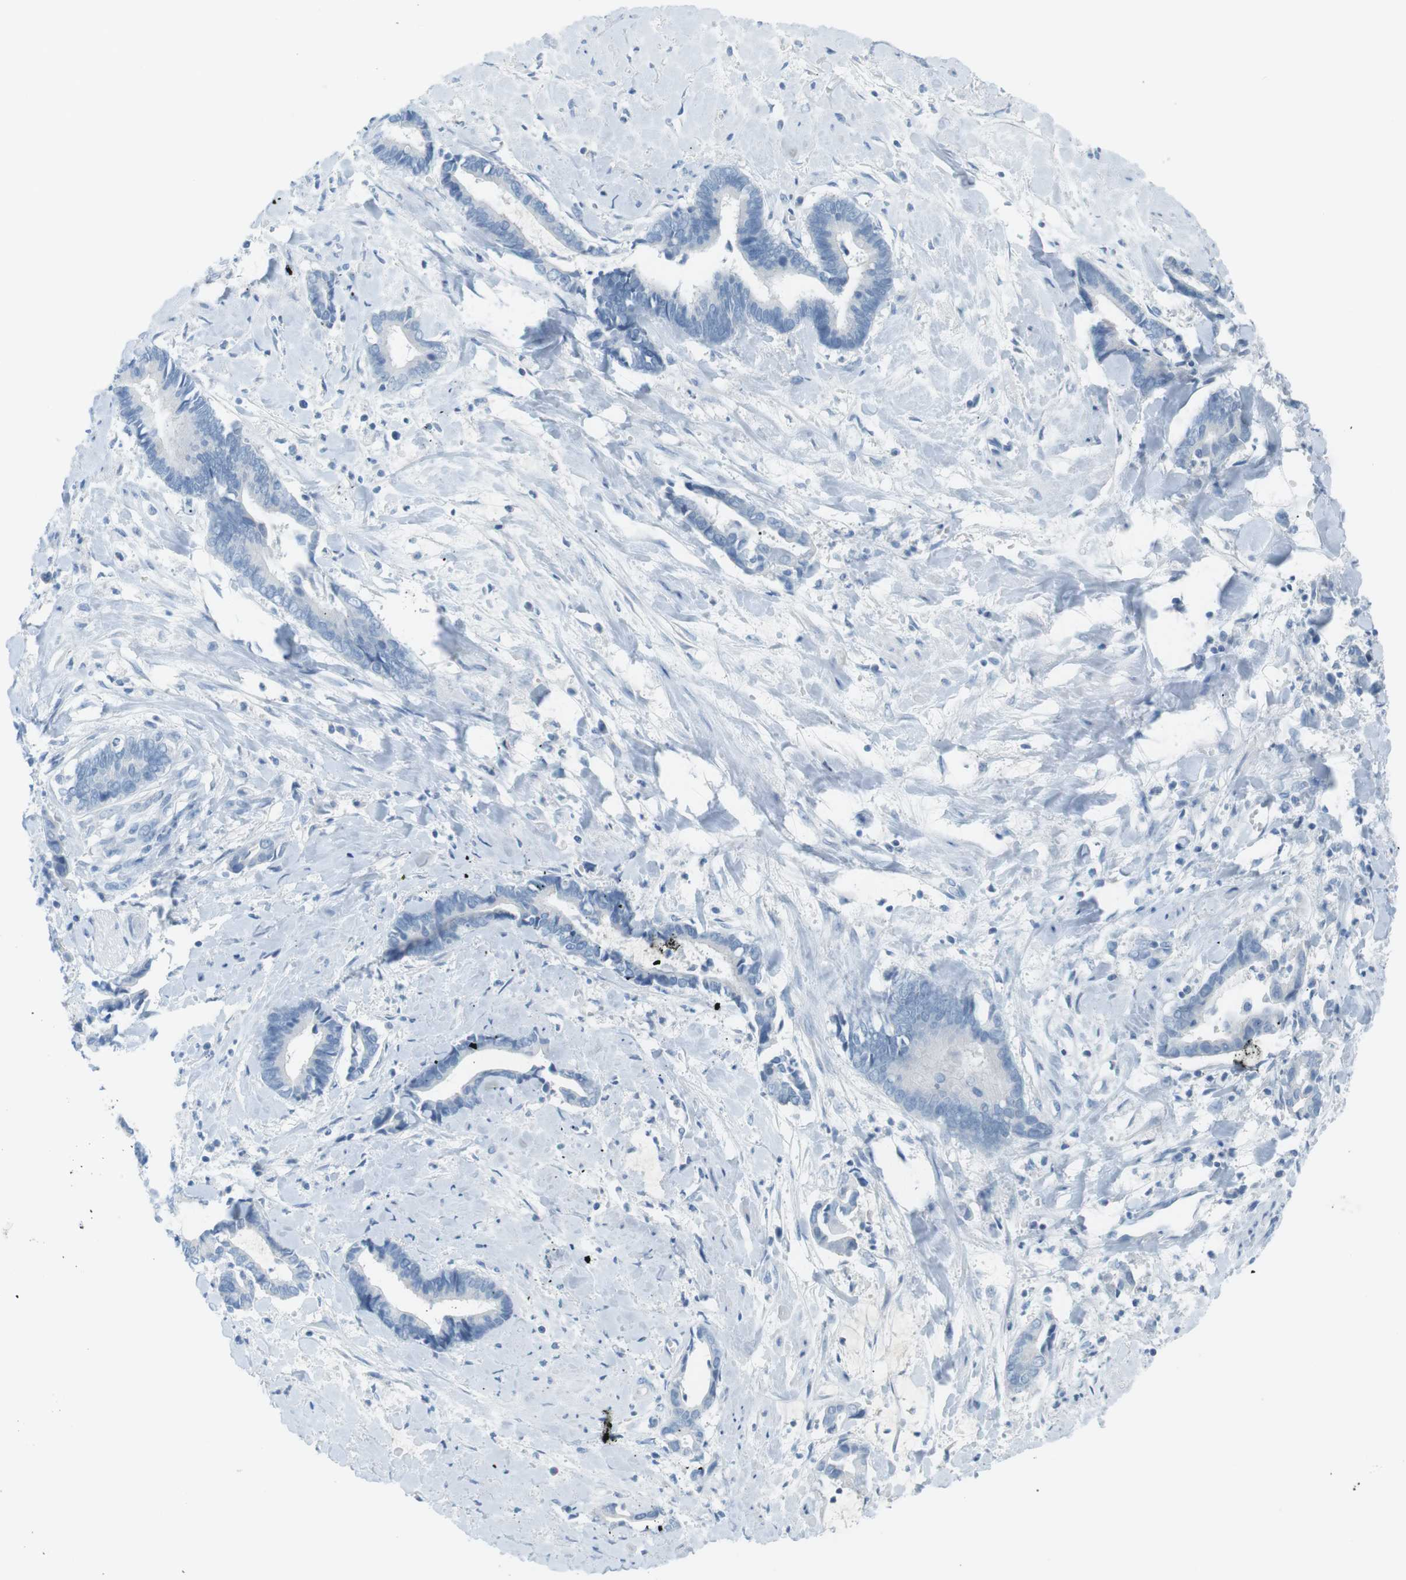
{"staining": {"intensity": "negative", "quantity": "none", "location": "none"}, "tissue": "cervical cancer", "cell_type": "Tumor cells", "image_type": "cancer", "snomed": [{"axis": "morphology", "description": "Adenocarcinoma, NOS"}, {"axis": "topography", "description": "Cervix"}], "caption": "High magnification brightfield microscopy of cervical cancer stained with DAB (3,3'-diaminobenzidine) (brown) and counterstained with hematoxylin (blue): tumor cells show no significant expression.", "gene": "AZGP1", "patient": {"sex": "female", "age": 44}}